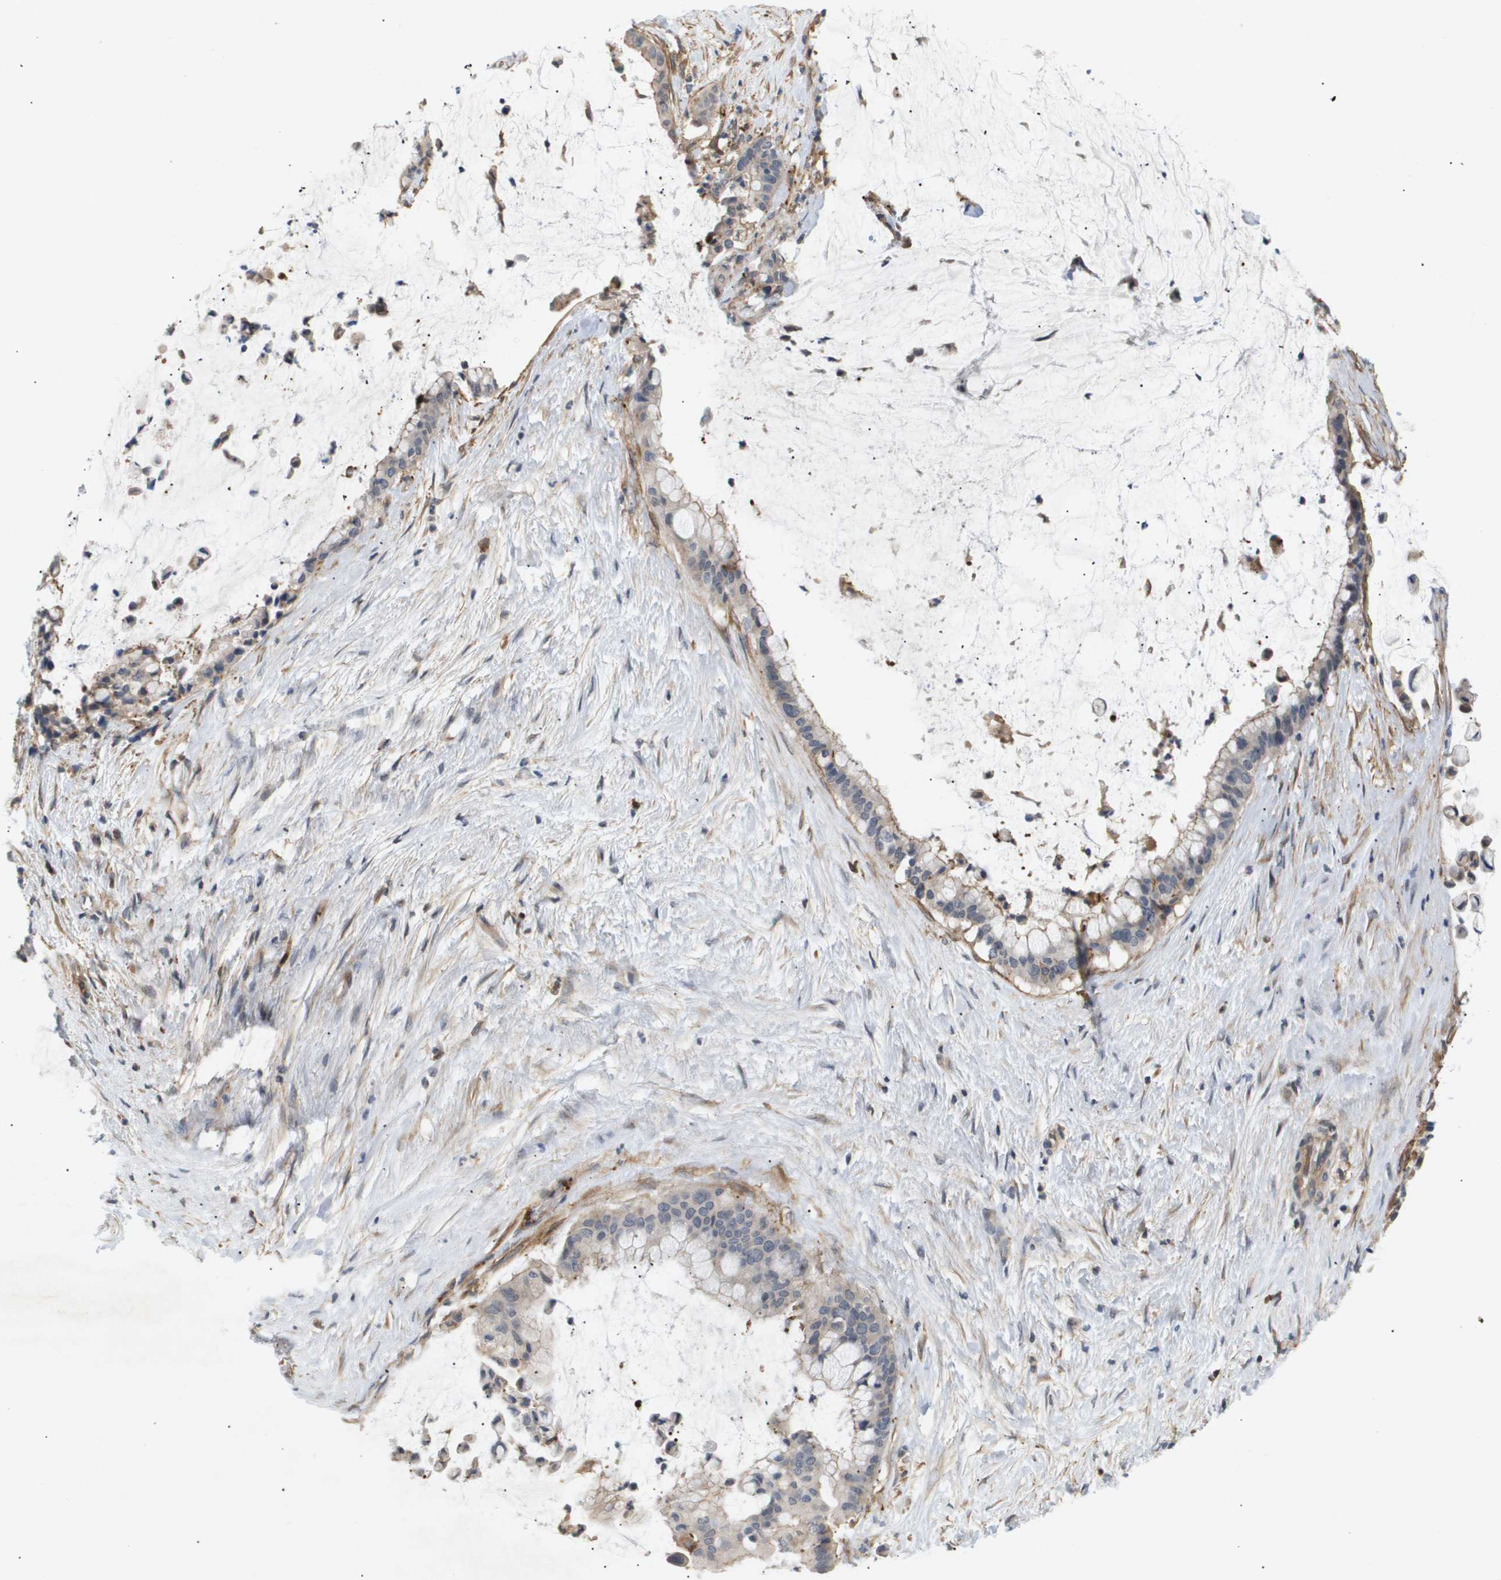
{"staining": {"intensity": "weak", "quantity": "25%-75%", "location": "cytoplasmic/membranous"}, "tissue": "pancreatic cancer", "cell_type": "Tumor cells", "image_type": "cancer", "snomed": [{"axis": "morphology", "description": "Adenocarcinoma, NOS"}, {"axis": "topography", "description": "Pancreas"}], "caption": "This is a photomicrograph of immunohistochemistry staining of pancreatic cancer, which shows weak staining in the cytoplasmic/membranous of tumor cells.", "gene": "CORO2B", "patient": {"sex": "male", "age": 41}}